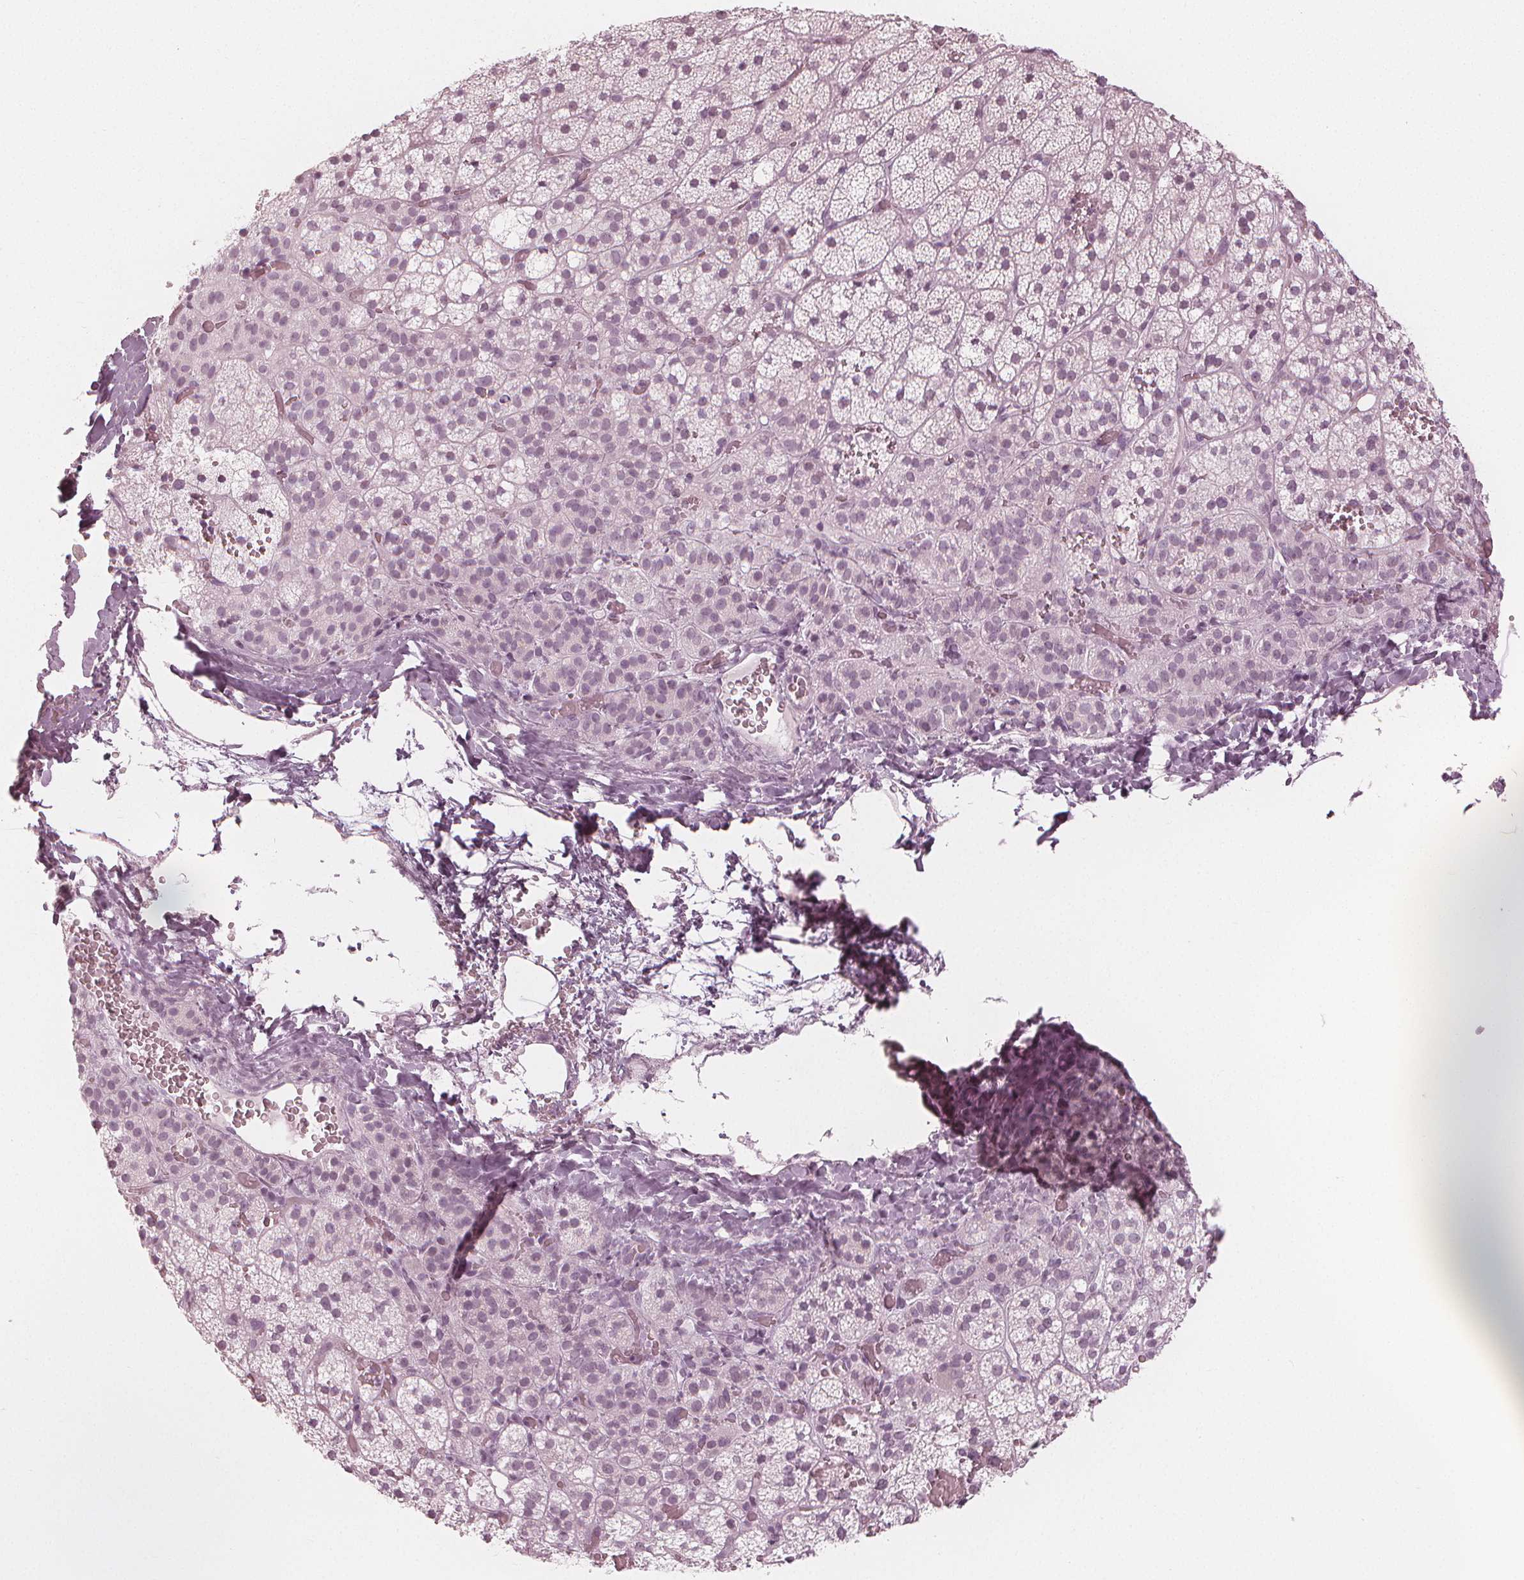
{"staining": {"intensity": "negative", "quantity": "none", "location": "none"}, "tissue": "adrenal gland", "cell_type": "Glandular cells", "image_type": "normal", "snomed": [{"axis": "morphology", "description": "Normal tissue, NOS"}, {"axis": "topography", "description": "Adrenal gland"}], "caption": "DAB immunohistochemical staining of unremarkable adrenal gland exhibits no significant expression in glandular cells.", "gene": "PAEP", "patient": {"sex": "male", "age": 53}}